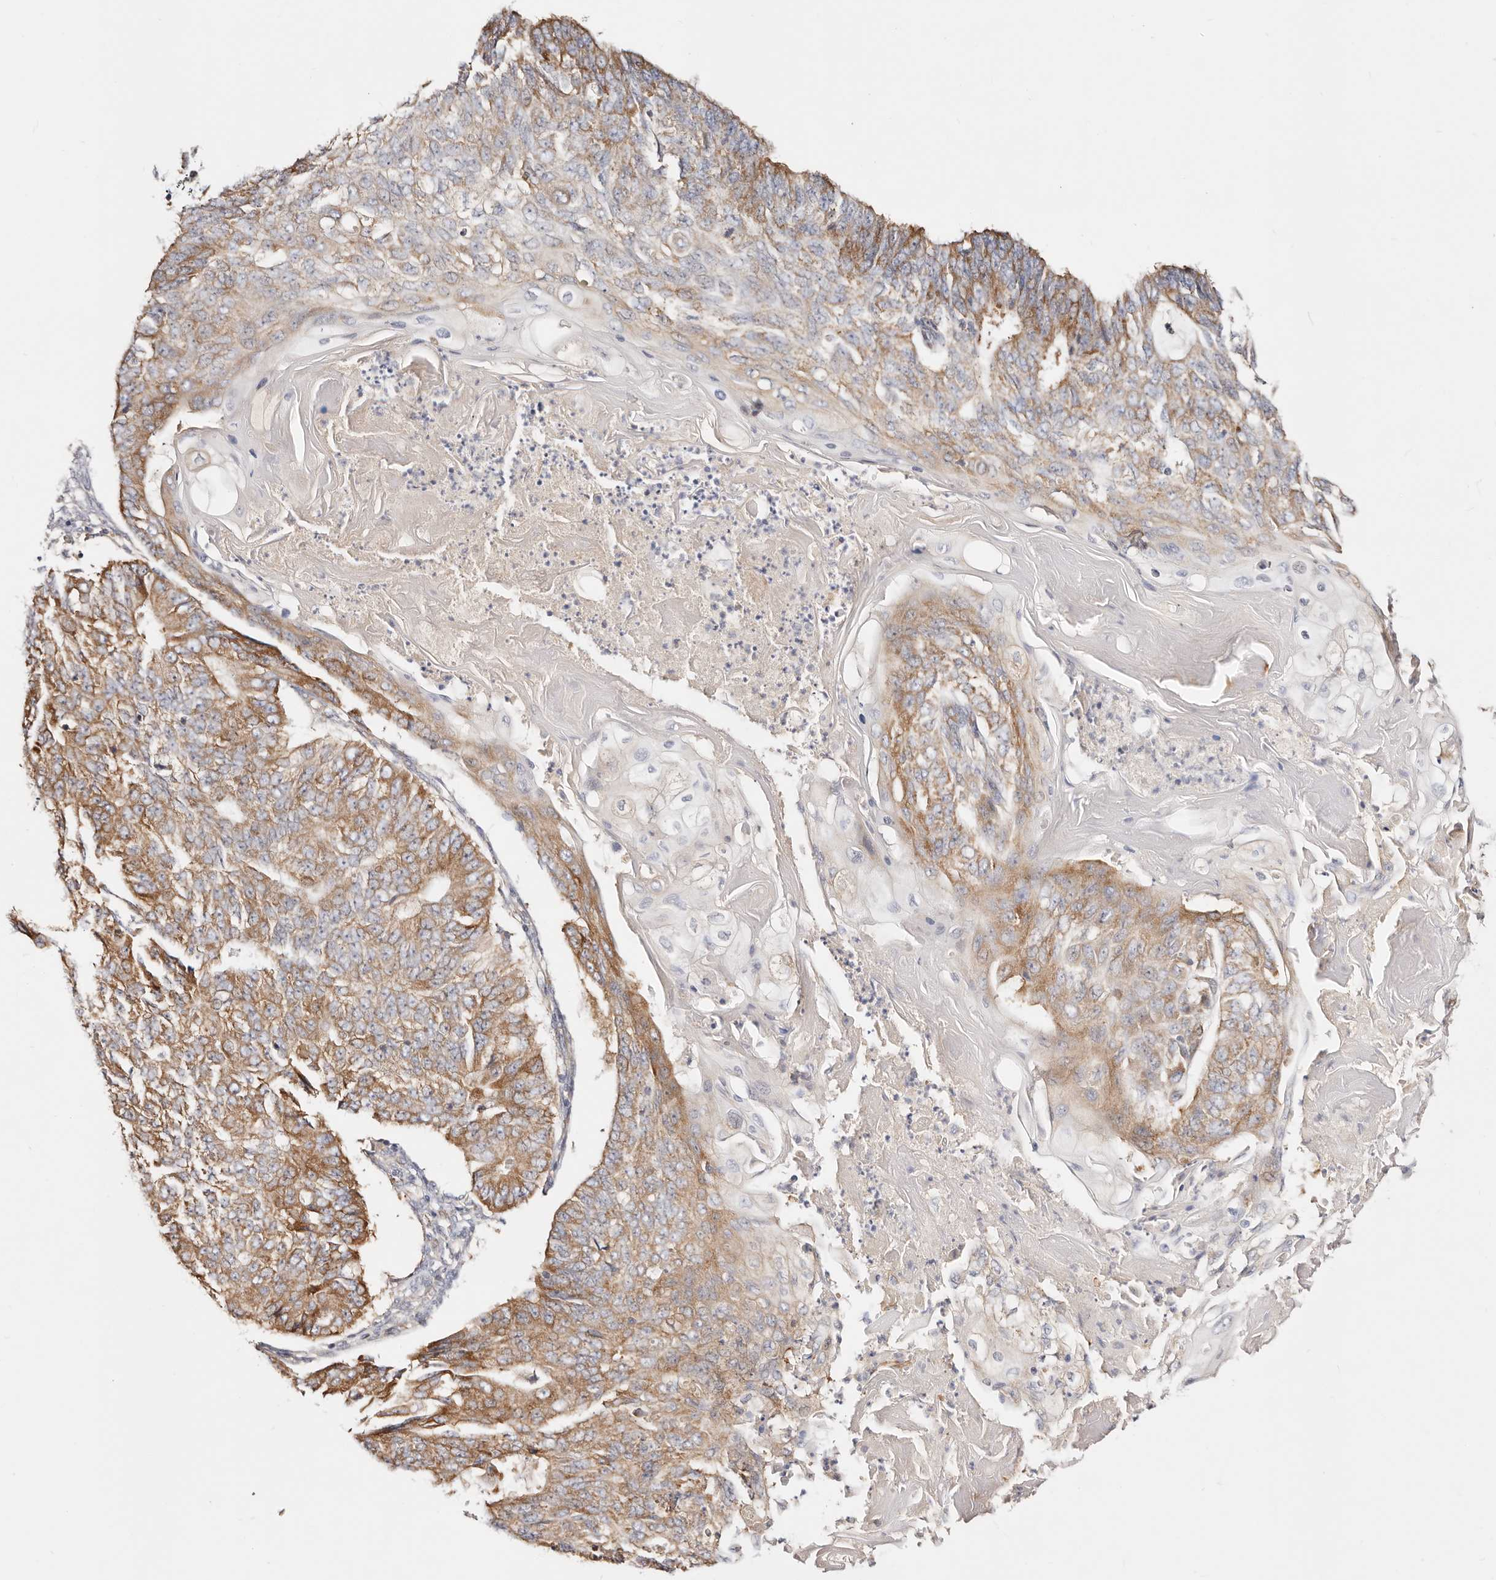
{"staining": {"intensity": "moderate", "quantity": "25%-75%", "location": "cytoplasmic/membranous"}, "tissue": "endometrial cancer", "cell_type": "Tumor cells", "image_type": "cancer", "snomed": [{"axis": "morphology", "description": "Adenocarcinoma, NOS"}, {"axis": "topography", "description": "Endometrium"}], "caption": "Protein staining exhibits moderate cytoplasmic/membranous expression in approximately 25%-75% of tumor cells in adenocarcinoma (endometrial). The staining is performed using DAB (3,3'-diaminobenzidine) brown chromogen to label protein expression. The nuclei are counter-stained blue using hematoxylin.", "gene": "GNA13", "patient": {"sex": "female", "age": 32}}